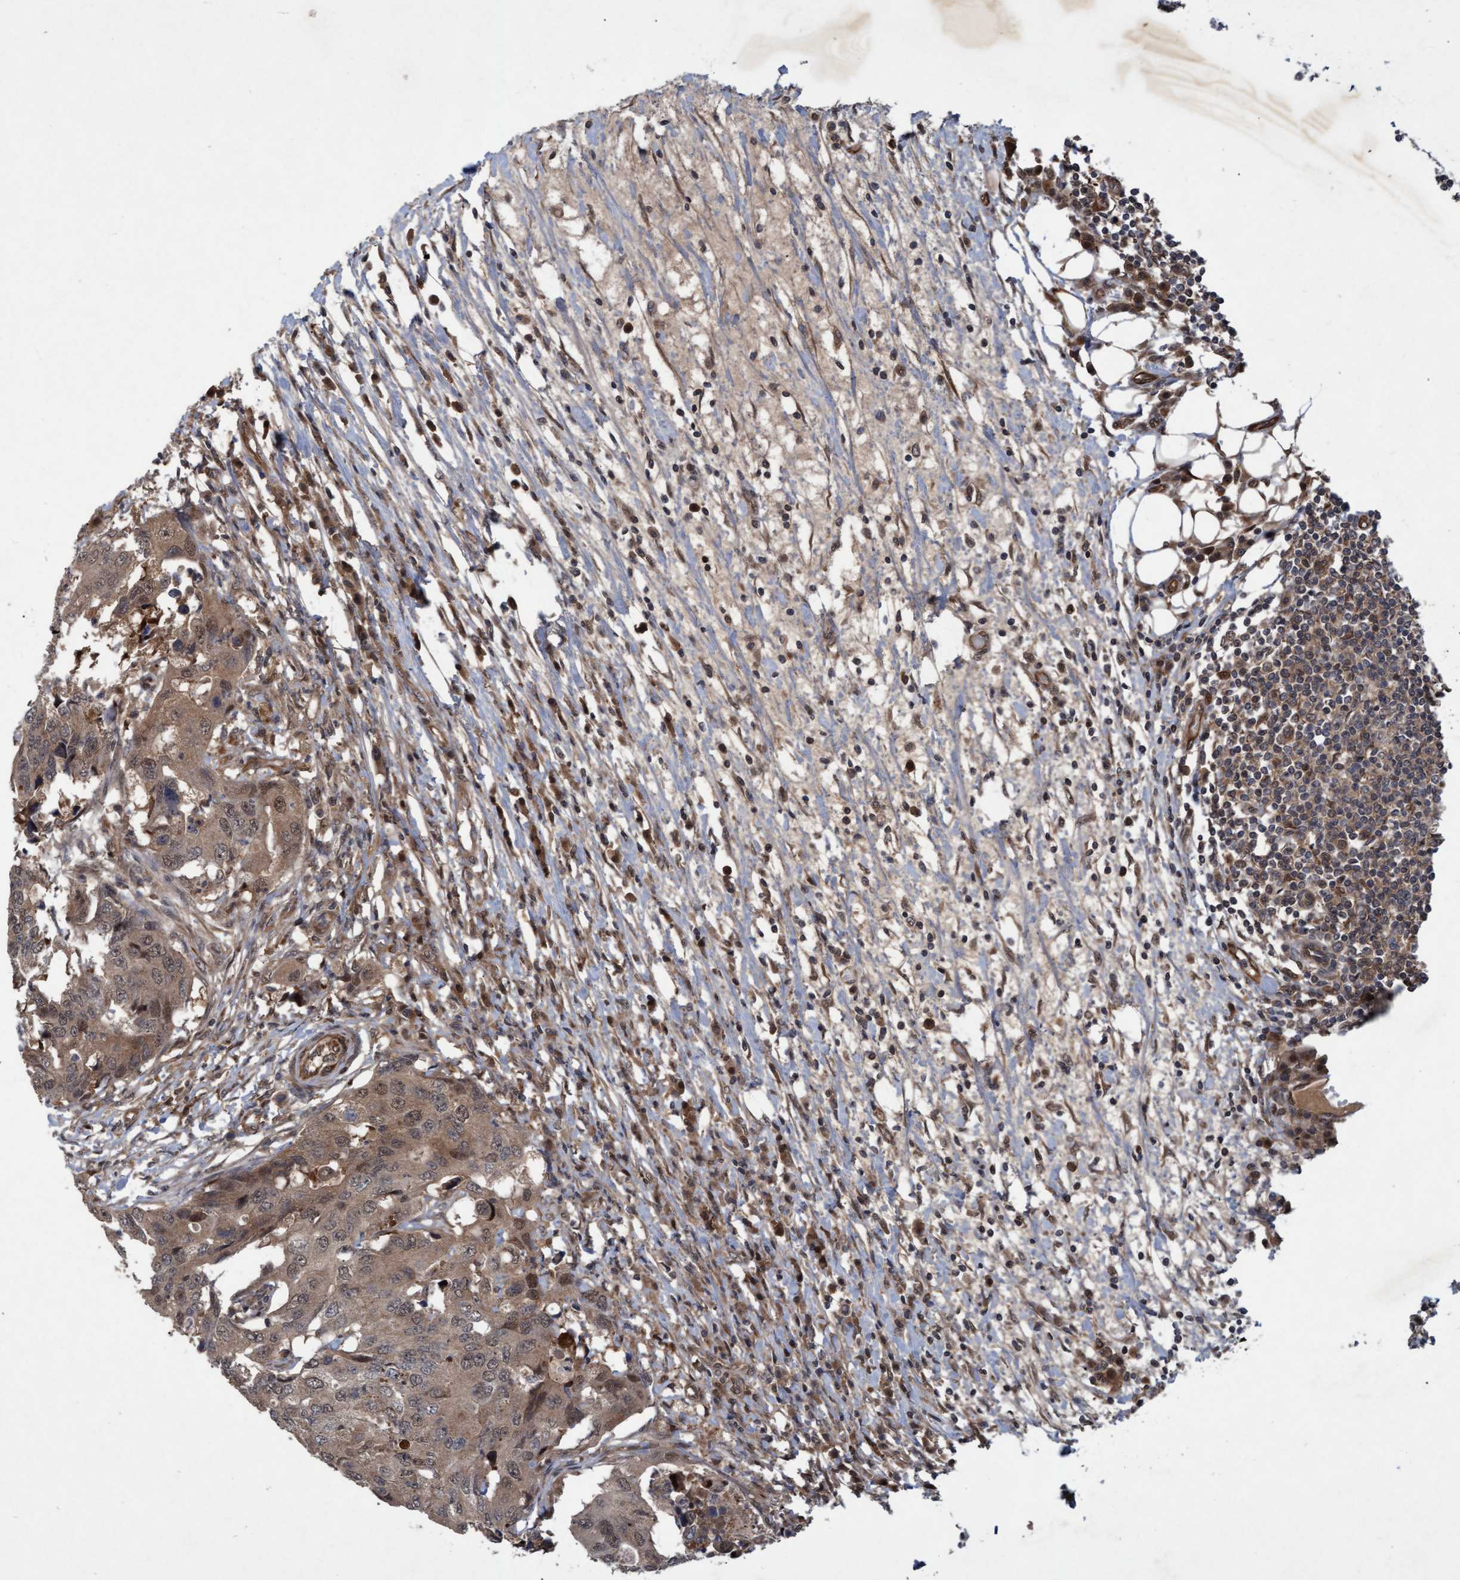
{"staining": {"intensity": "moderate", "quantity": ">75%", "location": "cytoplasmic/membranous,nuclear"}, "tissue": "colorectal cancer", "cell_type": "Tumor cells", "image_type": "cancer", "snomed": [{"axis": "morphology", "description": "Adenocarcinoma, NOS"}, {"axis": "topography", "description": "Colon"}], "caption": "Immunohistochemistry (IHC) (DAB) staining of human colorectal cancer (adenocarcinoma) exhibits moderate cytoplasmic/membranous and nuclear protein positivity in approximately >75% of tumor cells.", "gene": "PSMB6", "patient": {"sex": "male", "age": 71}}